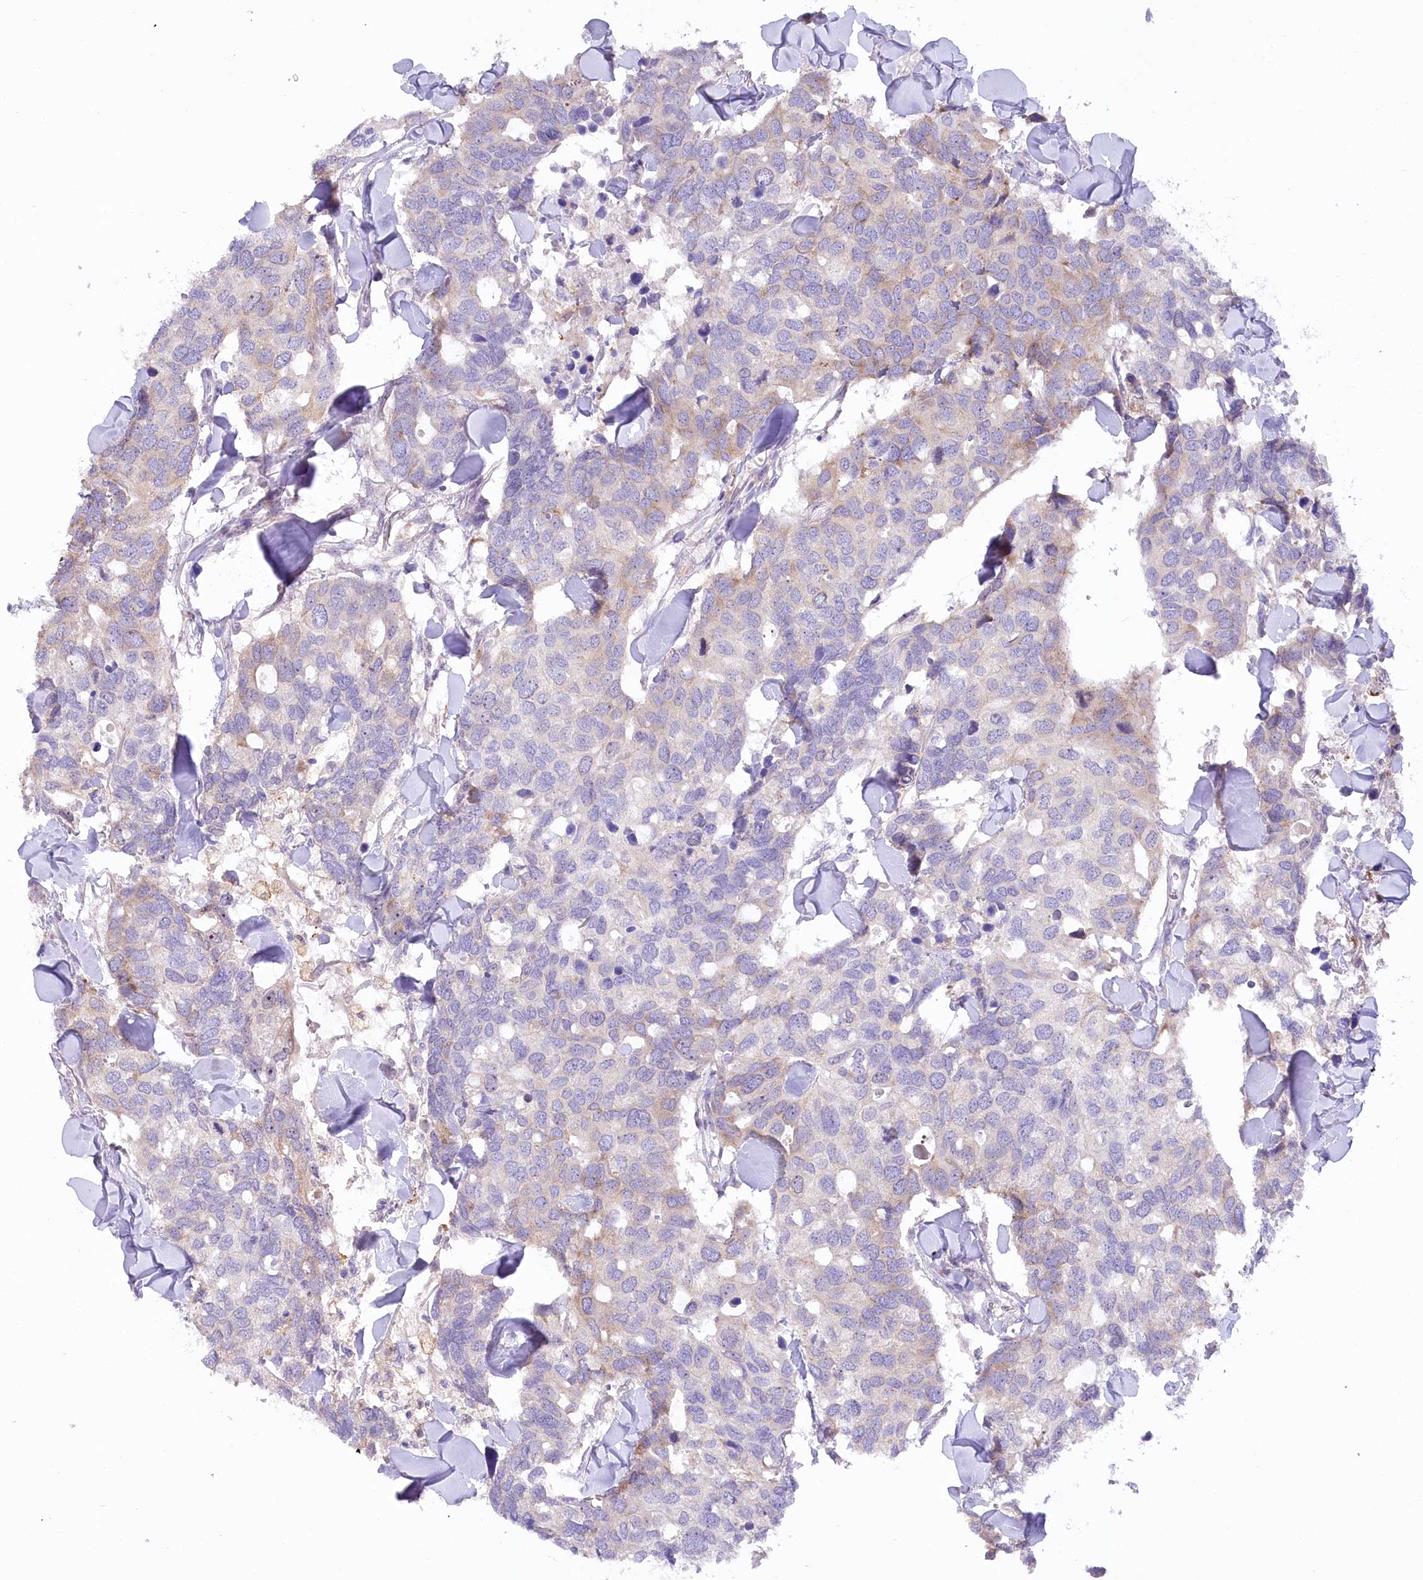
{"staining": {"intensity": "weak", "quantity": "25%-75%", "location": "cytoplasmic/membranous"}, "tissue": "breast cancer", "cell_type": "Tumor cells", "image_type": "cancer", "snomed": [{"axis": "morphology", "description": "Duct carcinoma"}, {"axis": "topography", "description": "Breast"}], "caption": "Breast invasive ductal carcinoma stained with a protein marker displays weak staining in tumor cells.", "gene": "MYOZ1", "patient": {"sex": "female", "age": 83}}